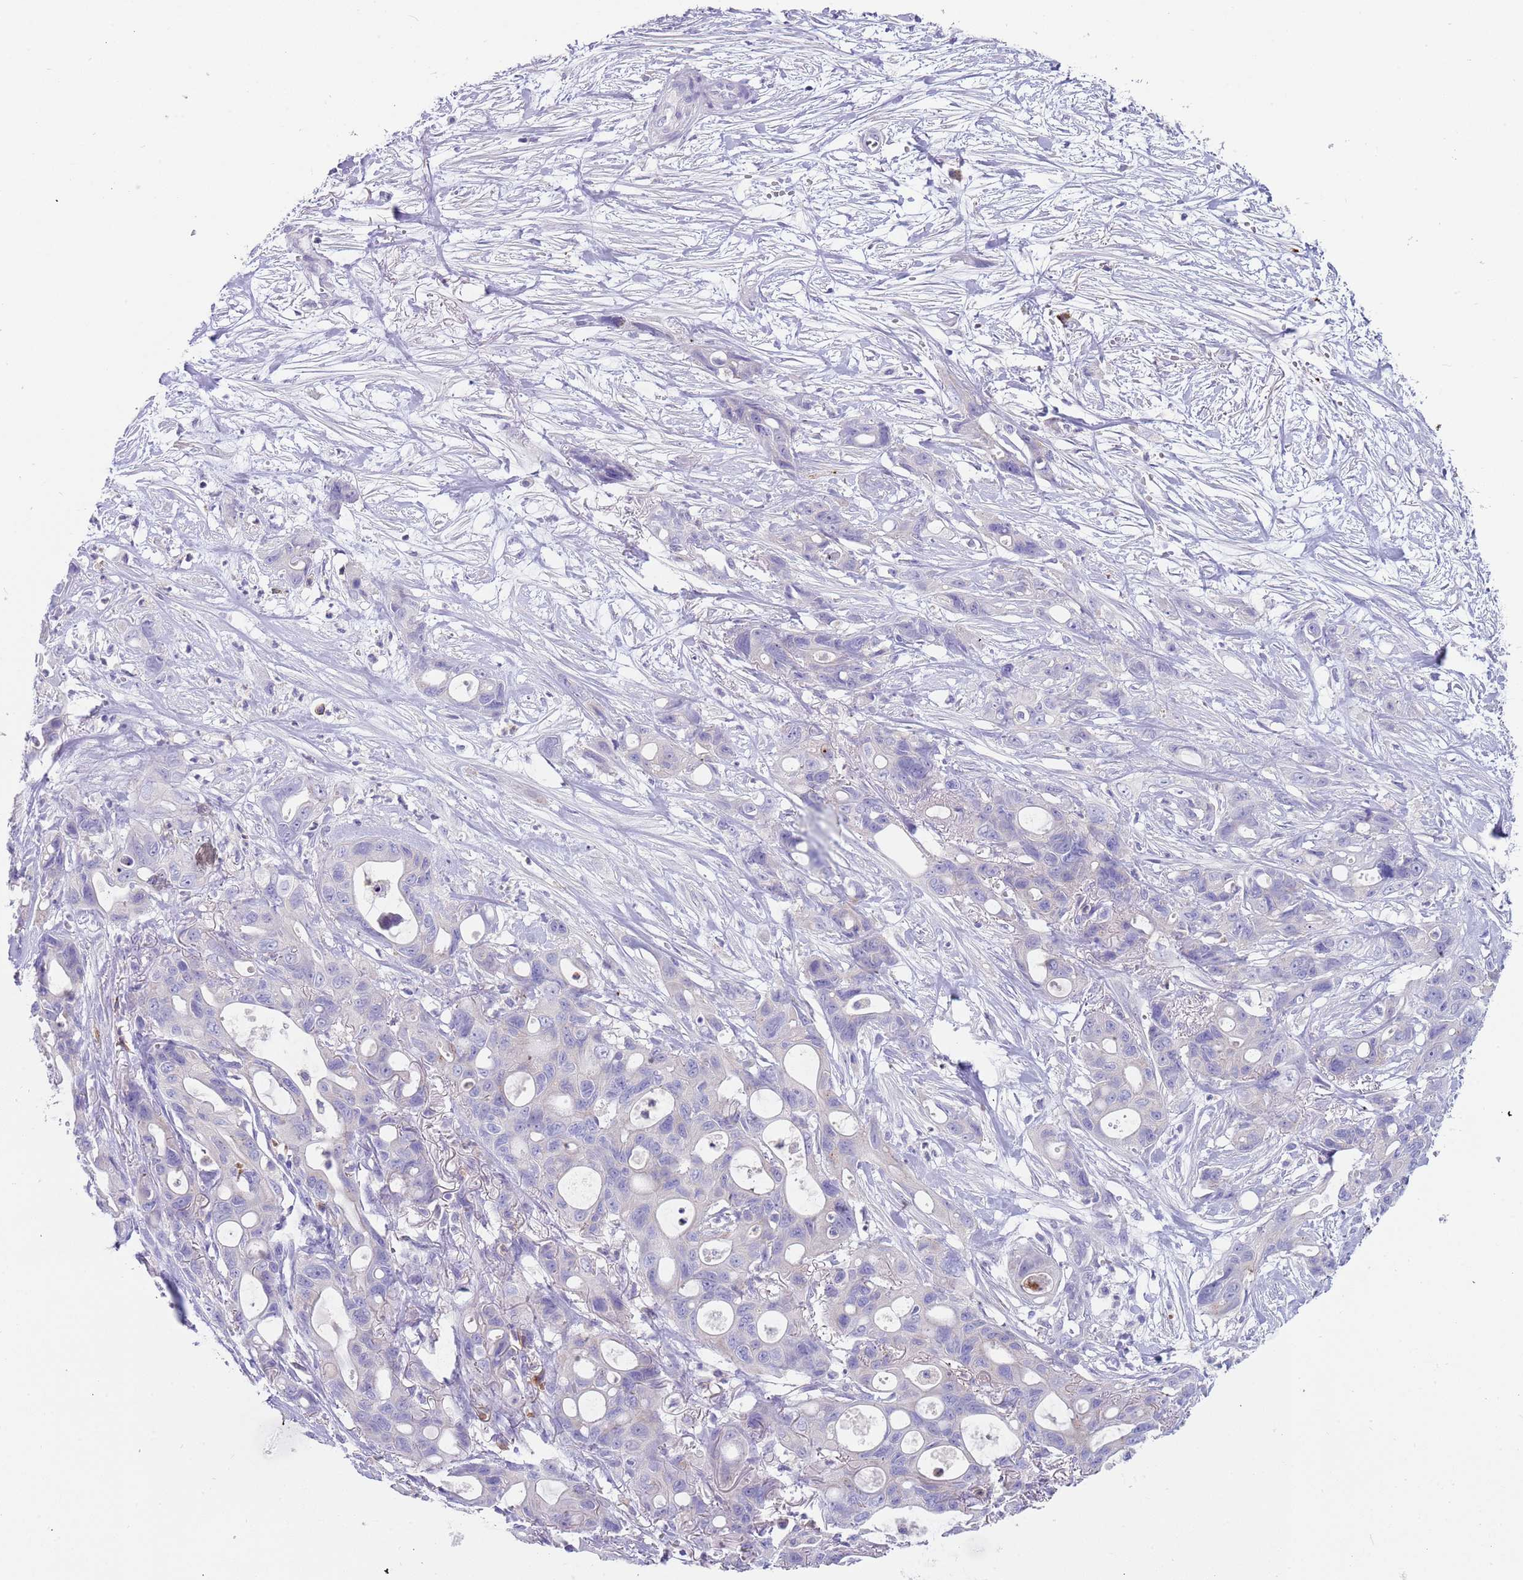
{"staining": {"intensity": "negative", "quantity": "none", "location": "none"}, "tissue": "ovarian cancer", "cell_type": "Tumor cells", "image_type": "cancer", "snomed": [{"axis": "morphology", "description": "Cystadenocarcinoma, mucinous, NOS"}, {"axis": "topography", "description": "Ovary"}], "caption": "Immunohistochemistry (IHC) photomicrograph of human ovarian mucinous cystadenocarcinoma stained for a protein (brown), which reveals no positivity in tumor cells. Brightfield microscopy of immunohistochemistry (IHC) stained with DAB (brown) and hematoxylin (blue), captured at high magnification.", "gene": "TYW1", "patient": {"sex": "female", "age": 70}}